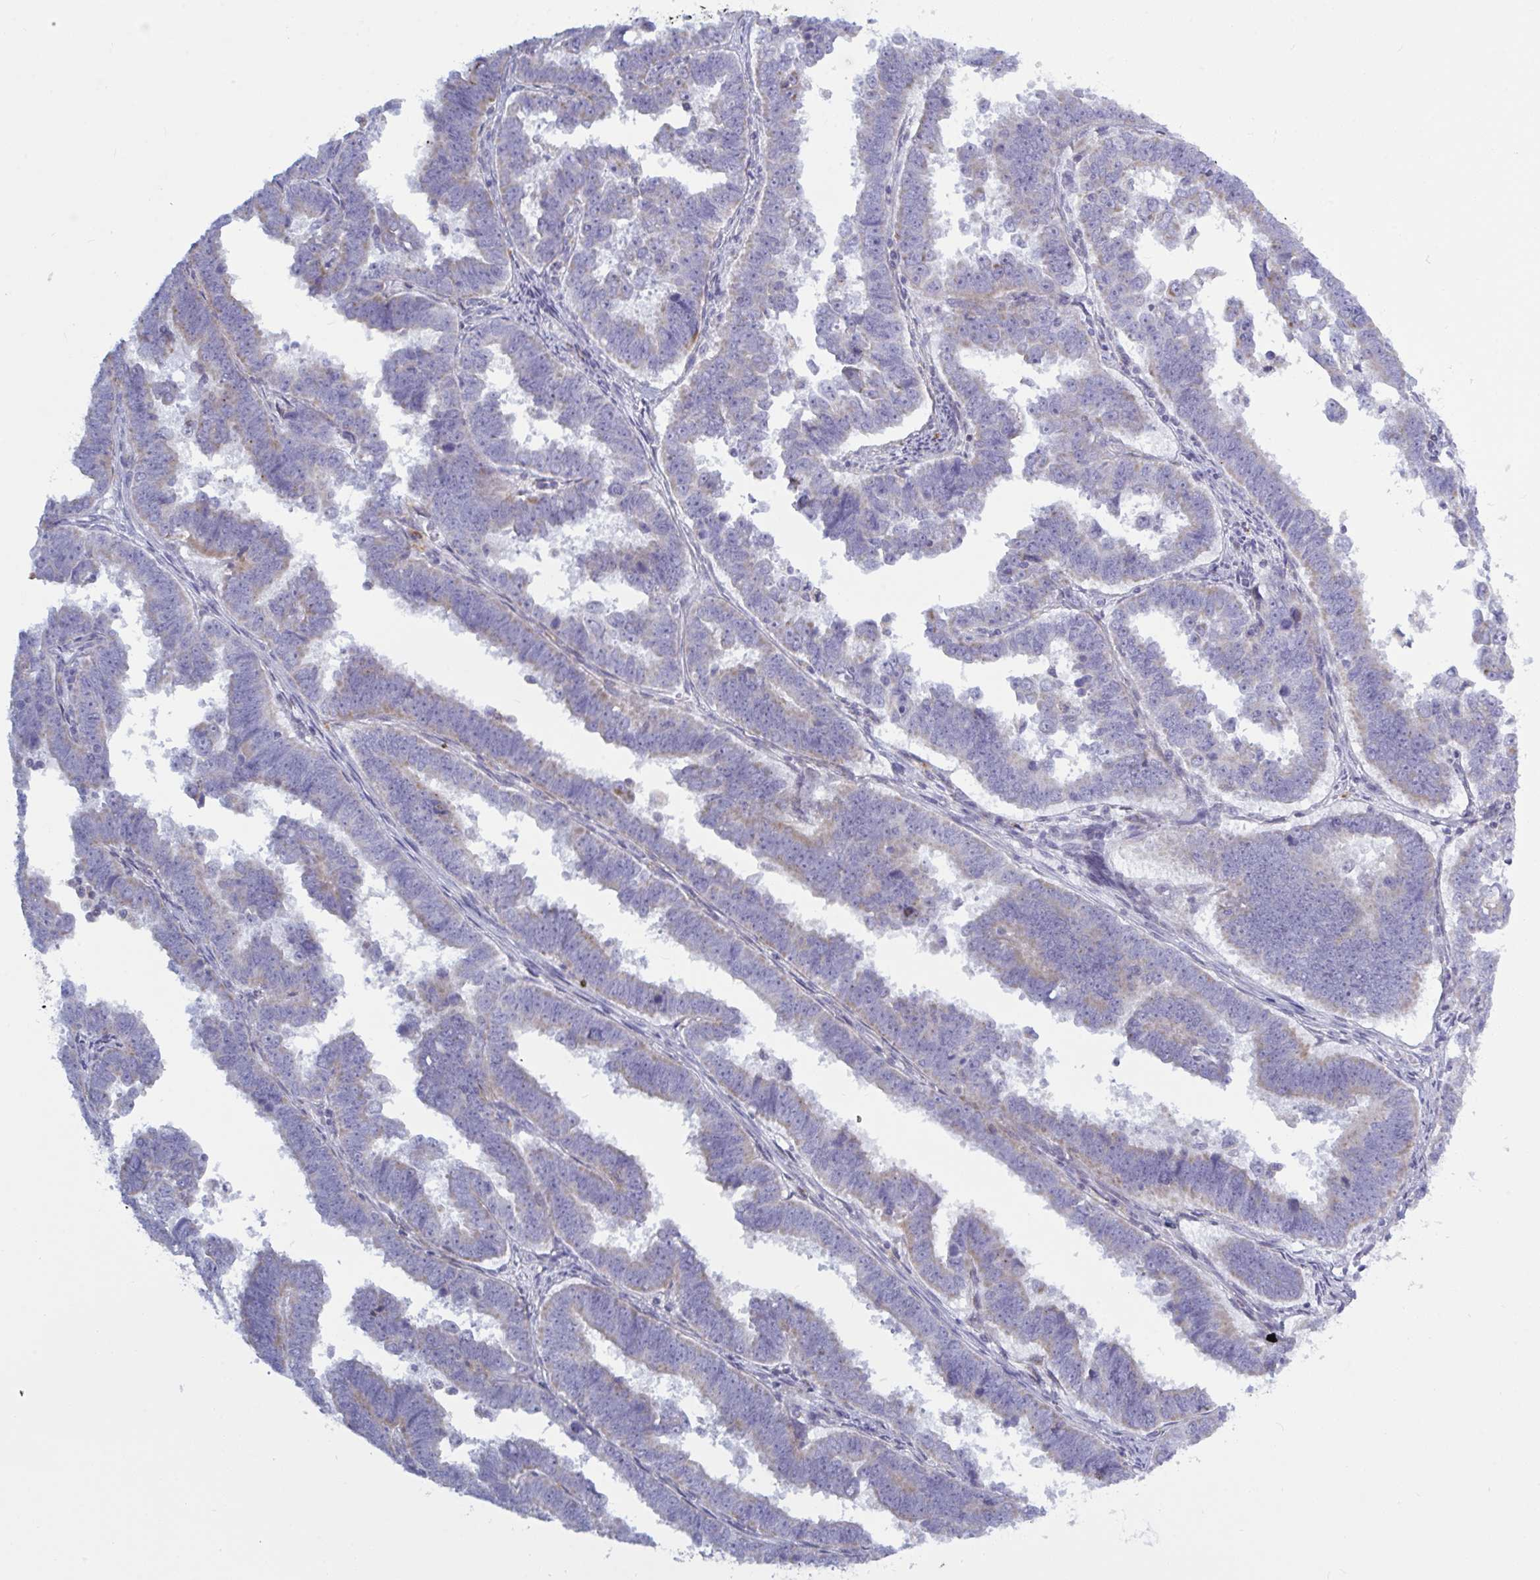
{"staining": {"intensity": "weak", "quantity": "25%-75%", "location": "cytoplasmic/membranous"}, "tissue": "endometrial cancer", "cell_type": "Tumor cells", "image_type": "cancer", "snomed": [{"axis": "morphology", "description": "Adenocarcinoma, NOS"}, {"axis": "topography", "description": "Endometrium"}], "caption": "The micrograph reveals immunohistochemical staining of endometrial adenocarcinoma. There is weak cytoplasmic/membranous expression is seen in about 25%-75% of tumor cells. (DAB (3,3'-diaminobenzidine) = brown stain, brightfield microscopy at high magnification).", "gene": "ATG9A", "patient": {"sex": "female", "age": 75}}